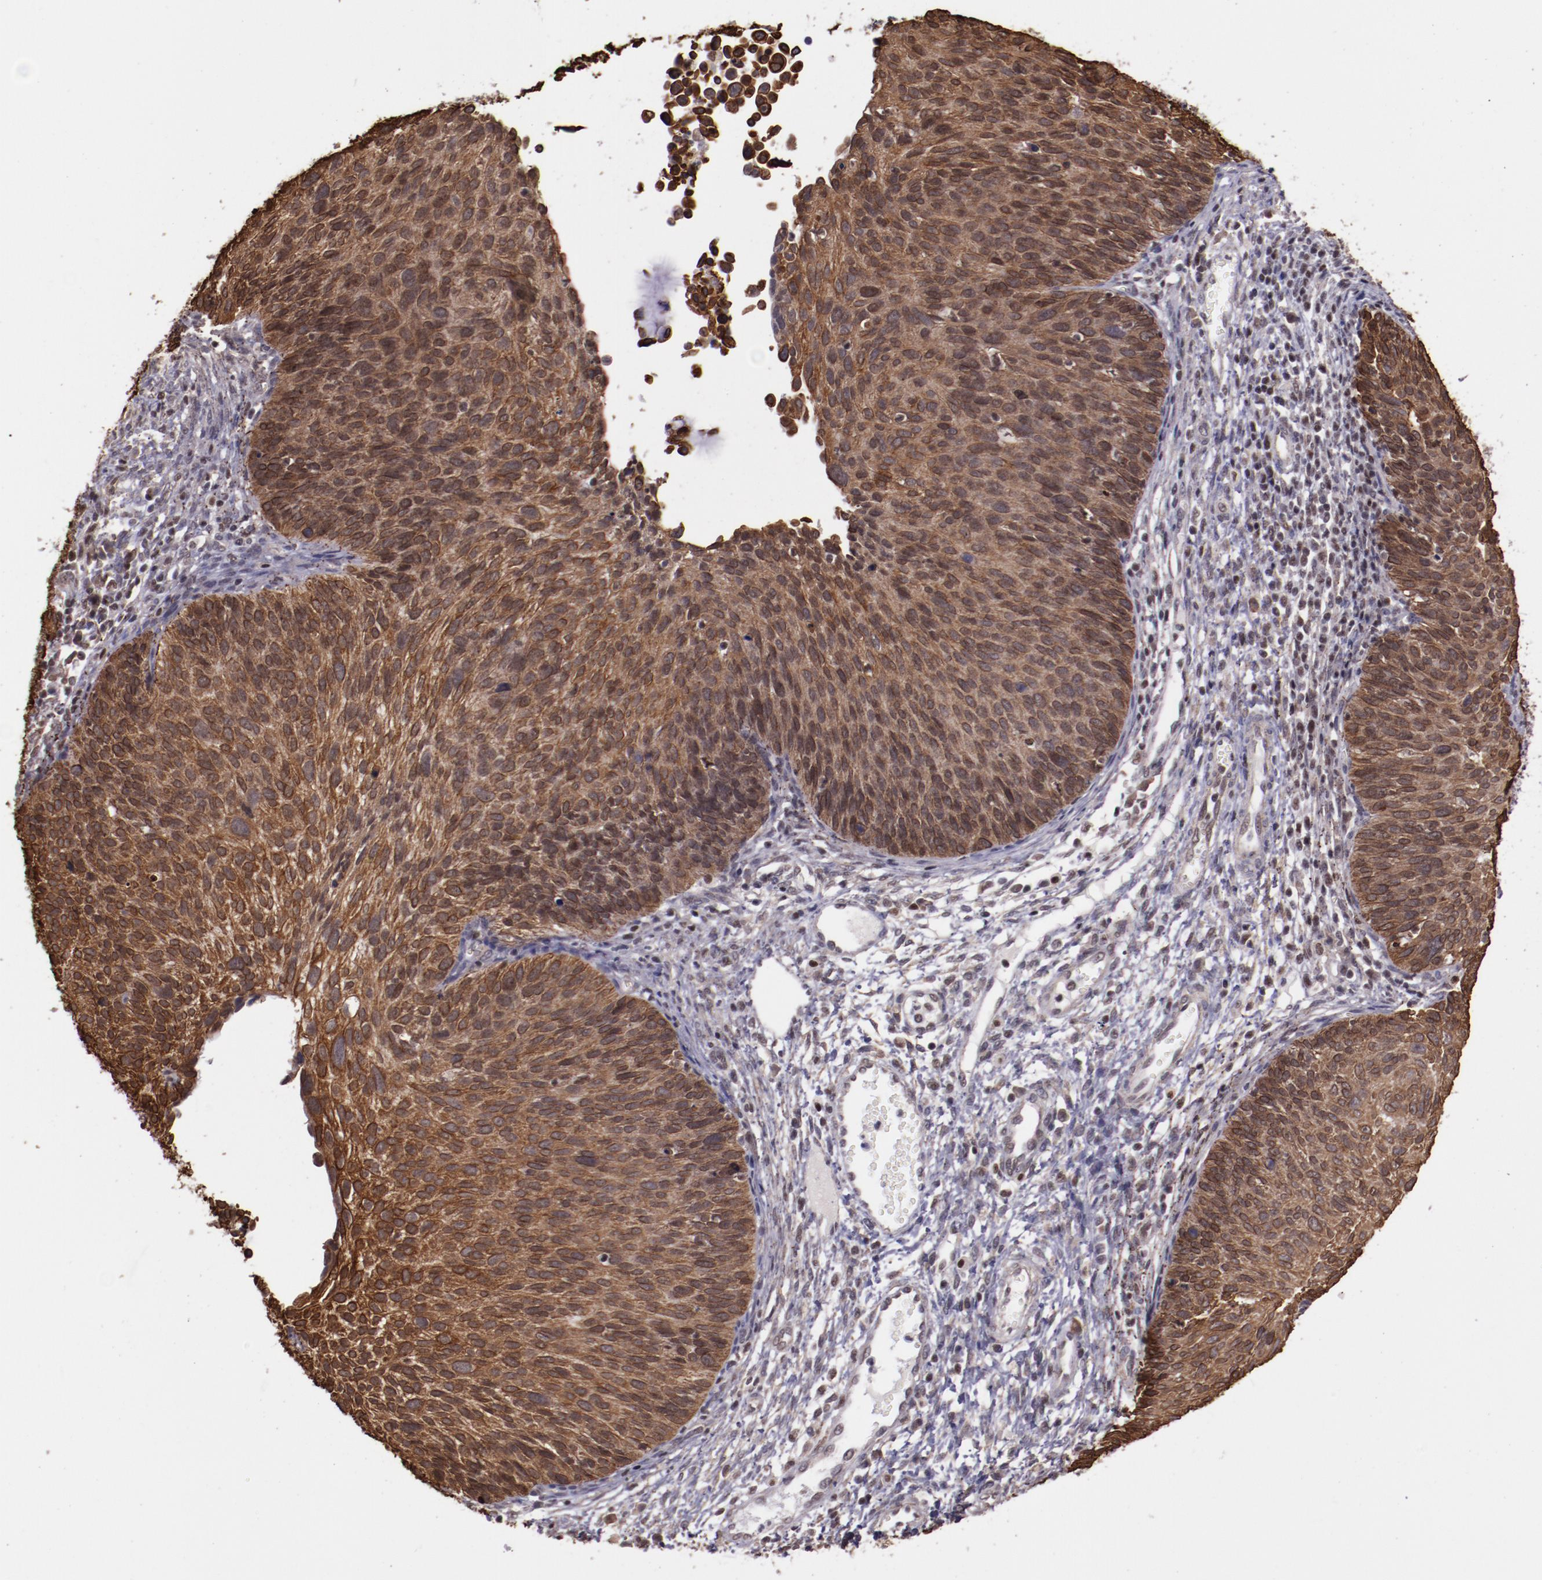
{"staining": {"intensity": "moderate", "quantity": ">75%", "location": "cytoplasmic/membranous"}, "tissue": "cervical cancer", "cell_type": "Tumor cells", "image_type": "cancer", "snomed": [{"axis": "morphology", "description": "Squamous cell carcinoma, NOS"}, {"axis": "topography", "description": "Cervix"}], "caption": "Moderate cytoplasmic/membranous staining is identified in about >75% of tumor cells in squamous cell carcinoma (cervical).", "gene": "ELF1", "patient": {"sex": "female", "age": 36}}